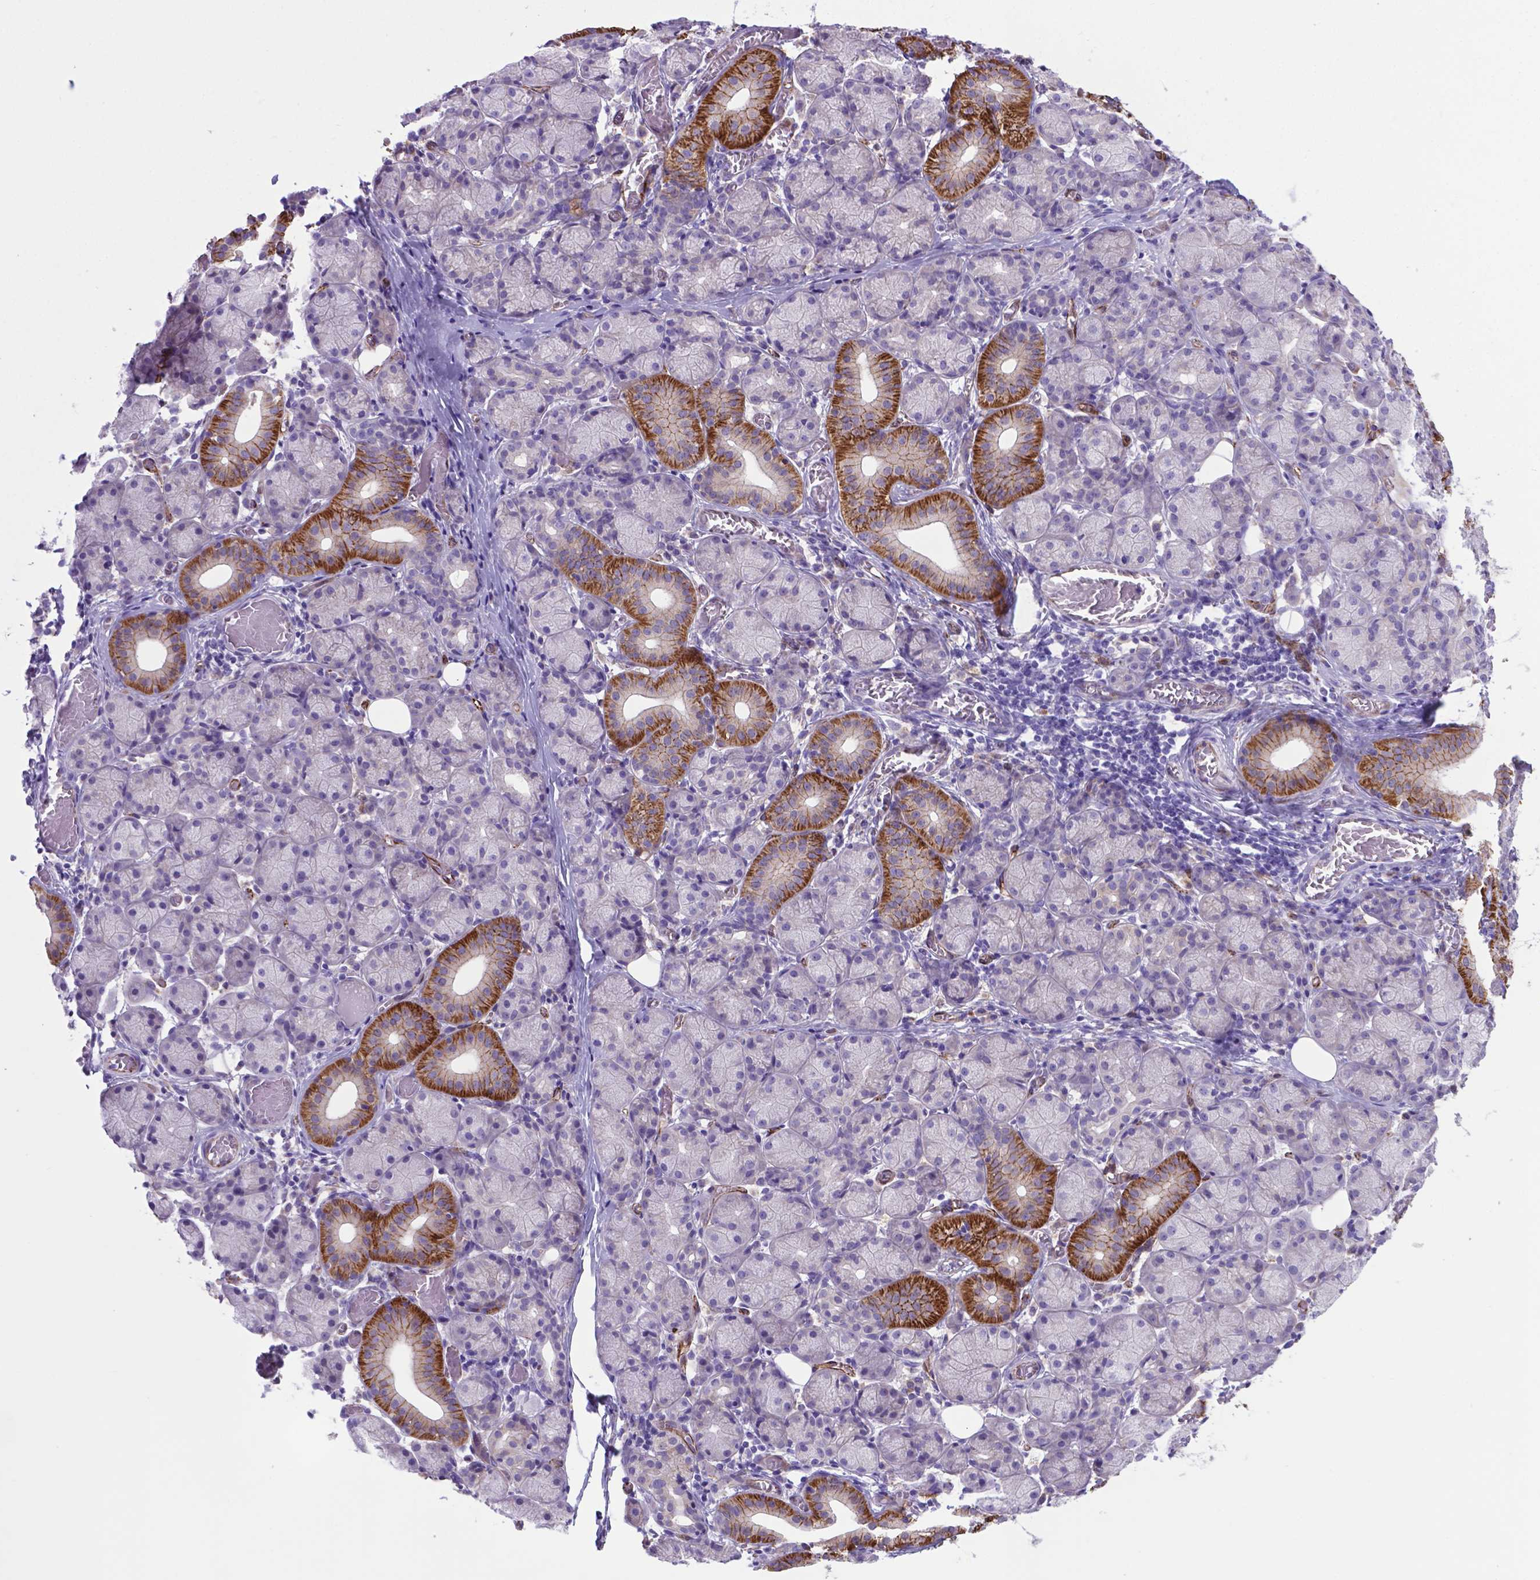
{"staining": {"intensity": "strong", "quantity": "<25%", "location": "cytoplasmic/membranous"}, "tissue": "salivary gland", "cell_type": "Glandular cells", "image_type": "normal", "snomed": [{"axis": "morphology", "description": "Normal tissue, NOS"}, {"axis": "topography", "description": "Salivary gland"}, {"axis": "topography", "description": "Peripheral nerve tissue"}], "caption": "Immunohistochemical staining of unremarkable salivary gland exhibits medium levels of strong cytoplasmic/membranous staining in approximately <25% of glandular cells.", "gene": "LZTR1", "patient": {"sex": "female", "age": 24}}